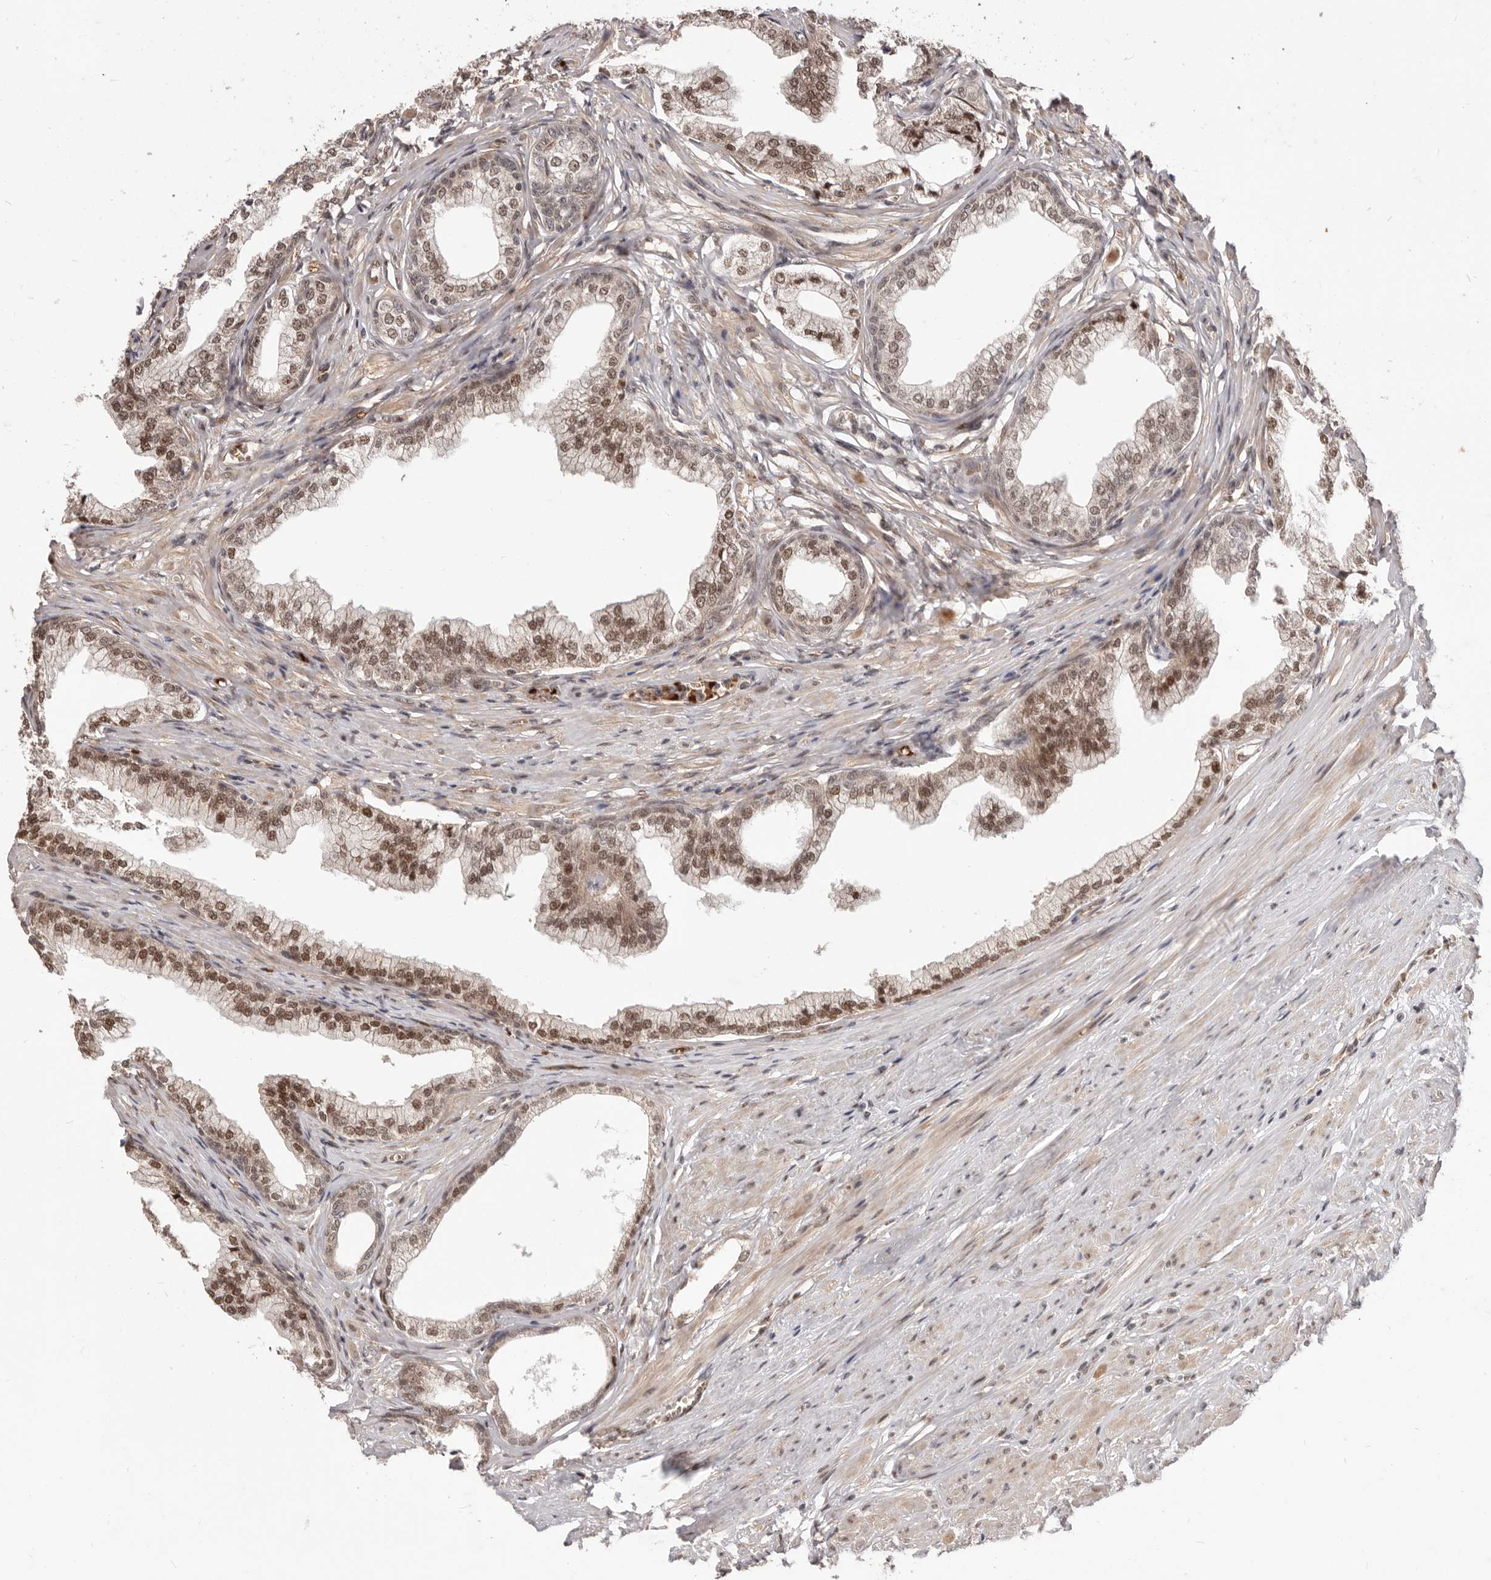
{"staining": {"intensity": "moderate", "quantity": ">75%", "location": "nuclear"}, "tissue": "prostate", "cell_type": "Glandular cells", "image_type": "normal", "snomed": [{"axis": "morphology", "description": "Normal tissue, NOS"}, {"axis": "morphology", "description": "Urothelial carcinoma, Low grade"}, {"axis": "topography", "description": "Urinary bladder"}, {"axis": "topography", "description": "Prostate"}], "caption": "Glandular cells display medium levels of moderate nuclear positivity in about >75% of cells in benign prostate.", "gene": "NCOA3", "patient": {"sex": "male", "age": 60}}